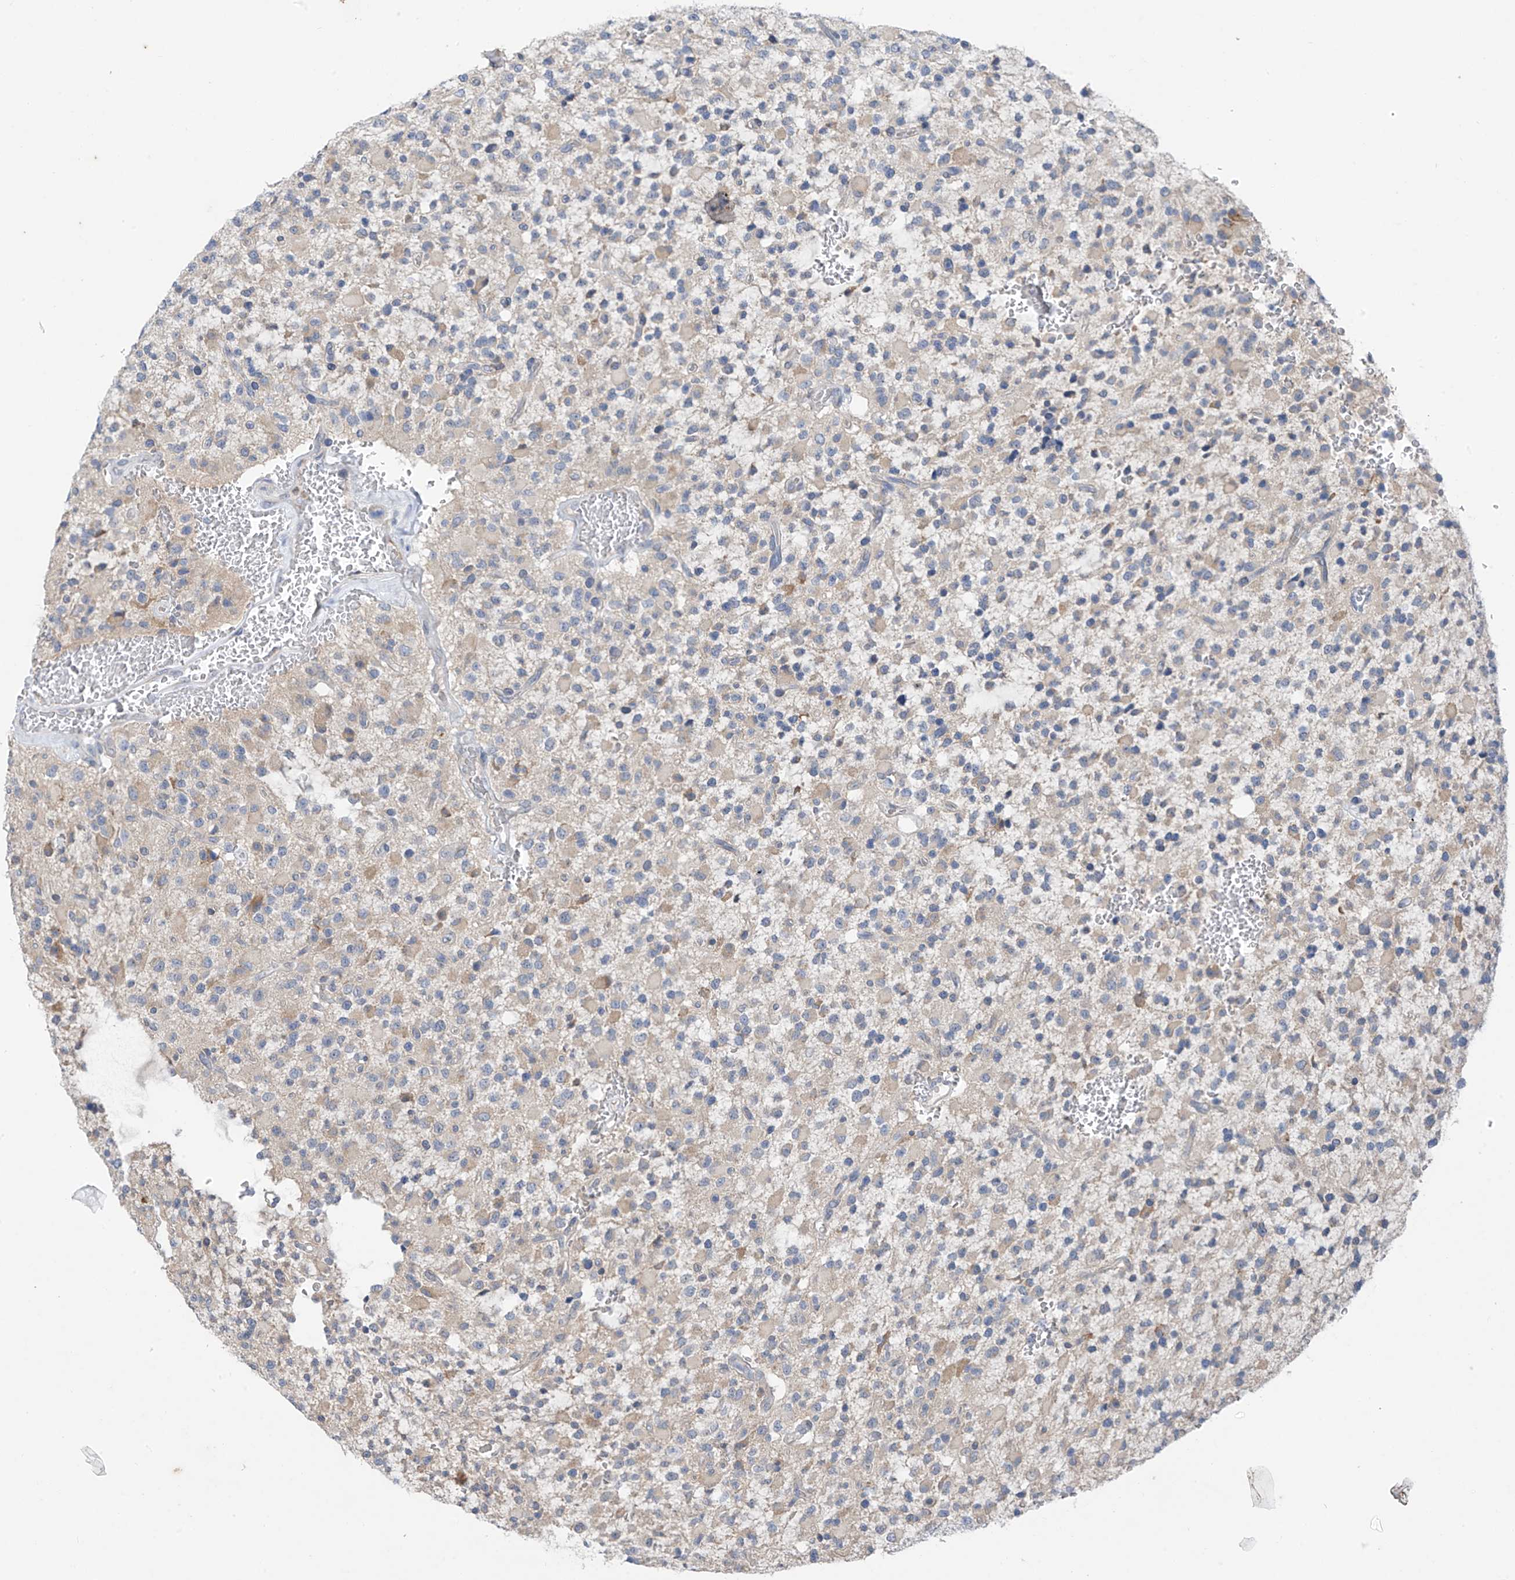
{"staining": {"intensity": "negative", "quantity": "none", "location": "none"}, "tissue": "glioma", "cell_type": "Tumor cells", "image_type": "cancer", "snomed": [{"axis": "morphology", "description": "Glioma, malignant, High grade"}, {"axis": "topography", "description": "Brain"}], "caption": "The immunohistochemistry (IHC) photomicrograph has no significant expression in tumor cells of malignant glioma (high-grade) tissue.", "gene": "CYP4V2", "patient": {"sex": "male", "age": 34}}